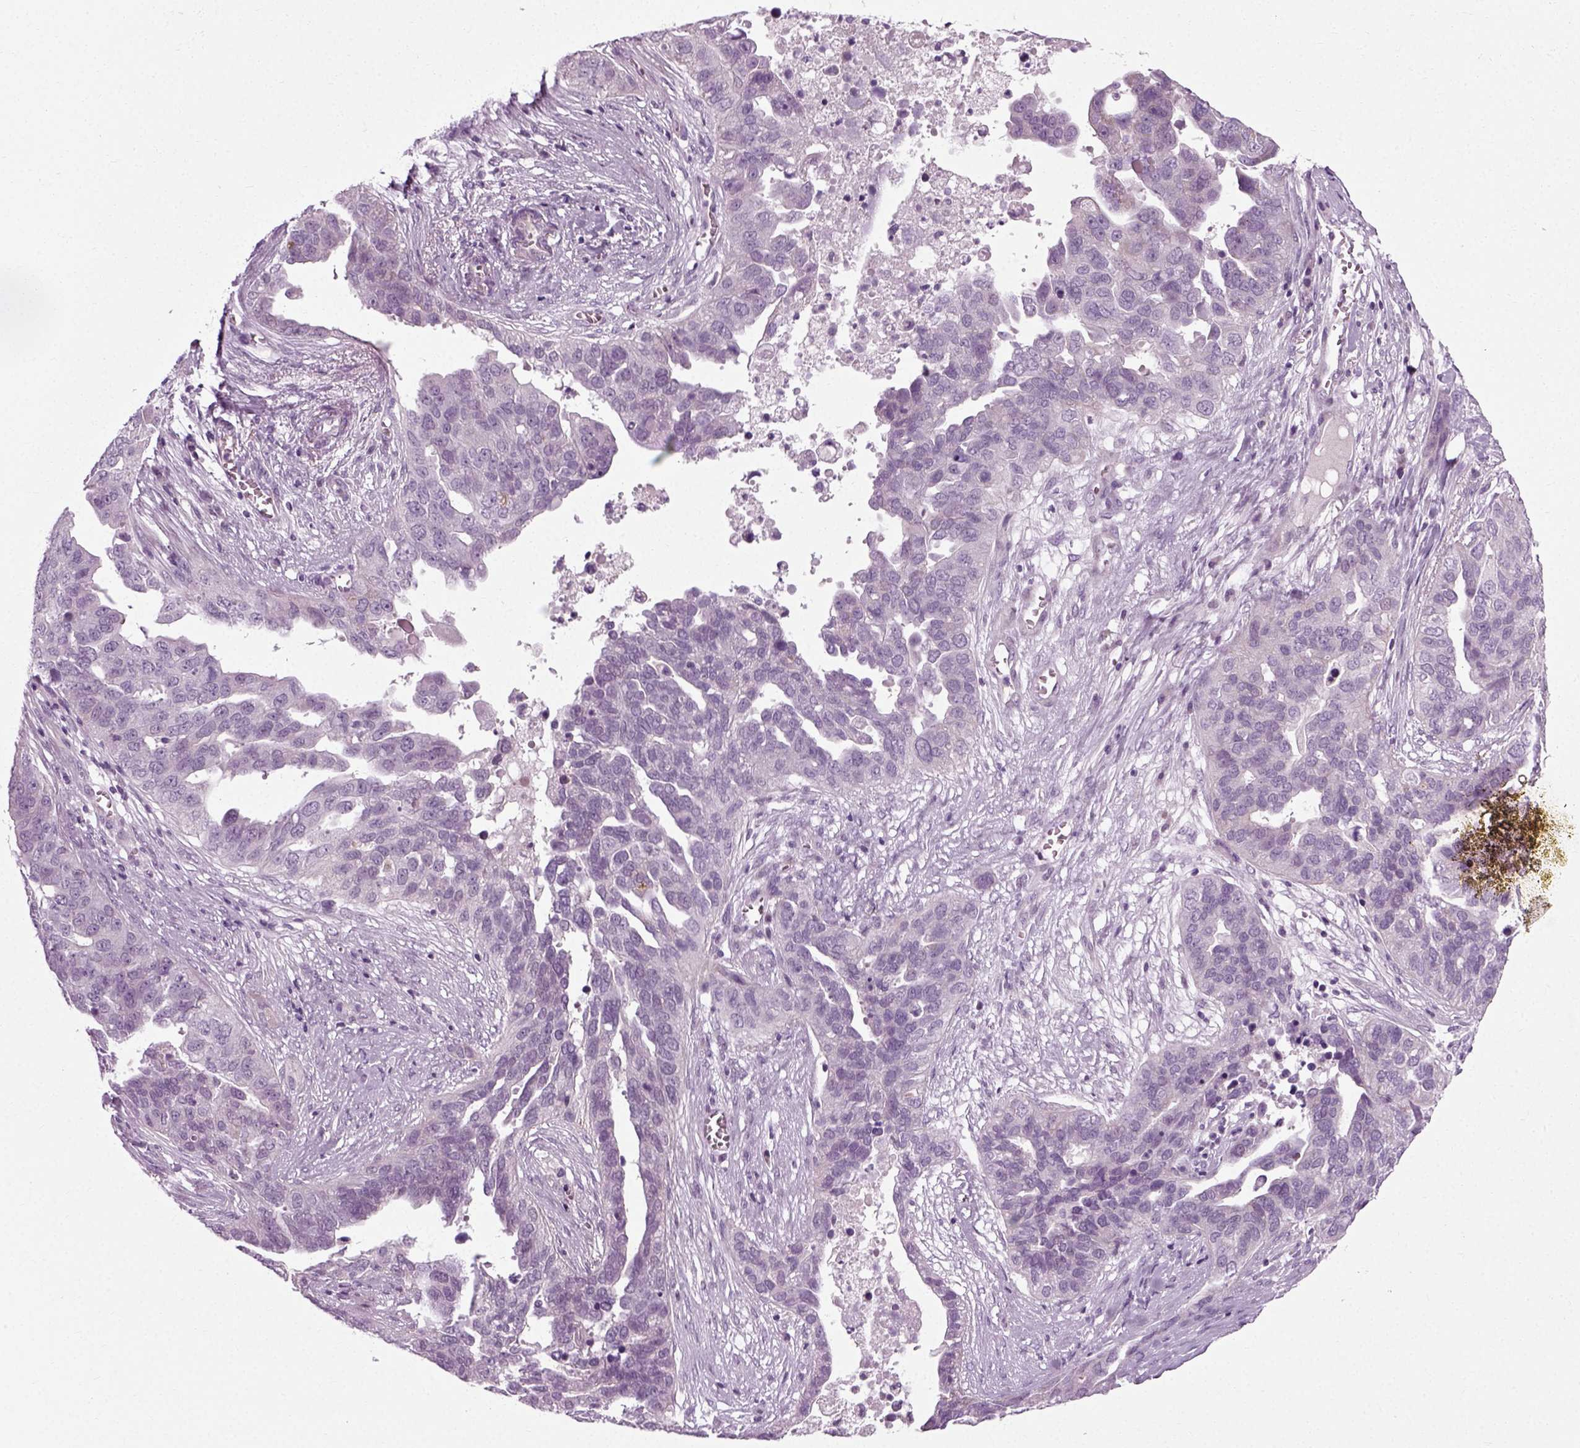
{"staining": {"intensity": "negative", "quantity": "none", "location": "none"}, "tissue": "ovarian cancer", "cell_type": "Tumor cells", "image_type": "cancer", "snomed": [{"axis": "morphology", "description": "Carcinoma, endometroid"}, {"axis": "topography", "description": "Soft tissue"}, {"axis": "topography", "description": "Ovary"}], "caption": "Tumor cells show no significant staining in endometroid carcinoma (ovarian).", "gene": "SCG5", "patient": {"sex": "female", "age": 52}}